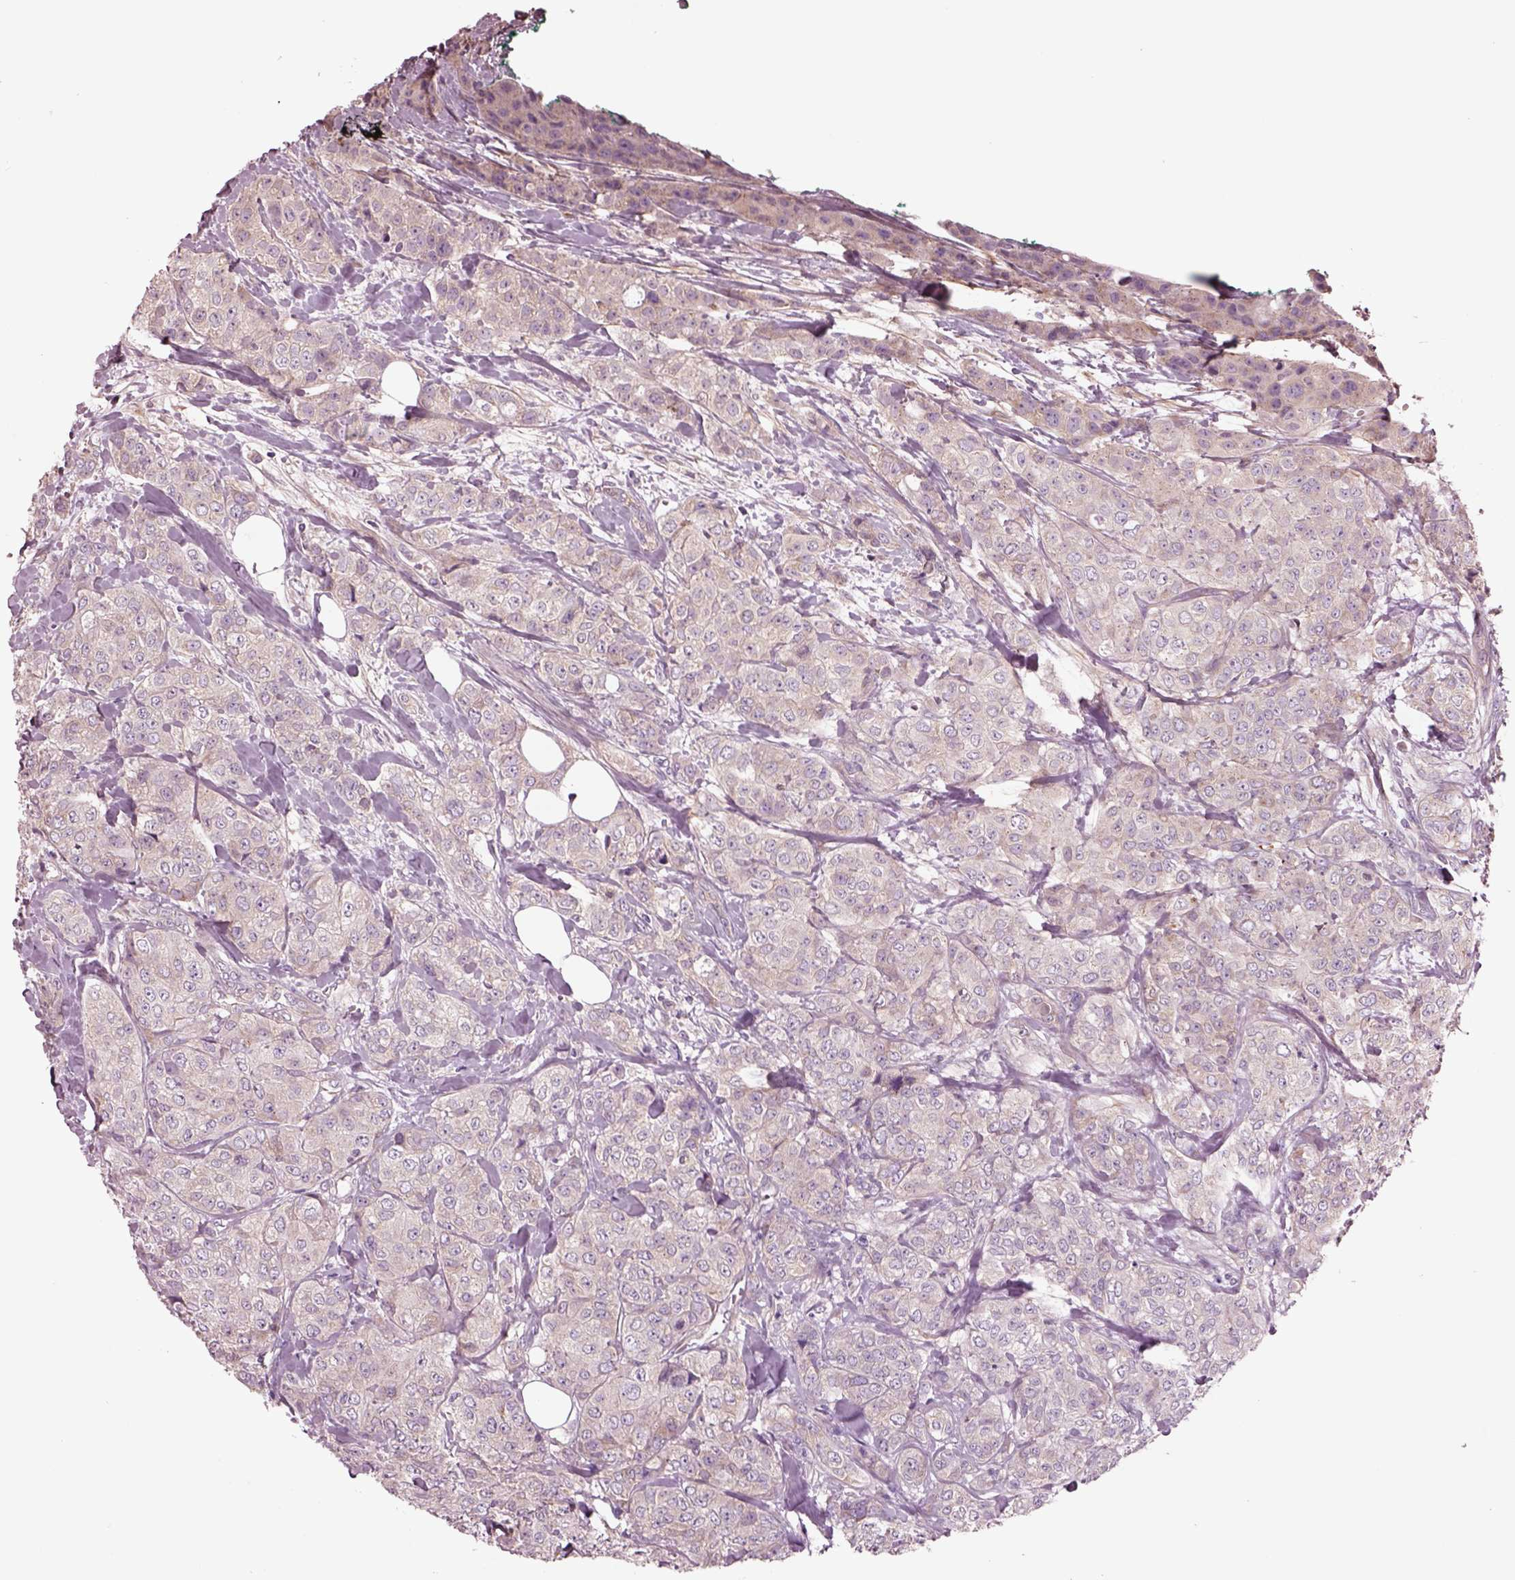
{"staining": {"intensity": "weak", "quantity": "<25%", "location": "cytoplasmic/membranous"}, "tissue": "breast cancer", "cell_type": "Tumor cells", "image_type": "cancer", "snomed": [{"axis": "morphology", "description": "Duct carcinoma"}, {"axis": "topography", "description": "Breast"}], "caption": "Tumor cells are negative for protein expression in human breast cancer (invasive ductal carcinoma).", "gene": "SEC23A", "patient": {"sex": "female", "age": 43}}